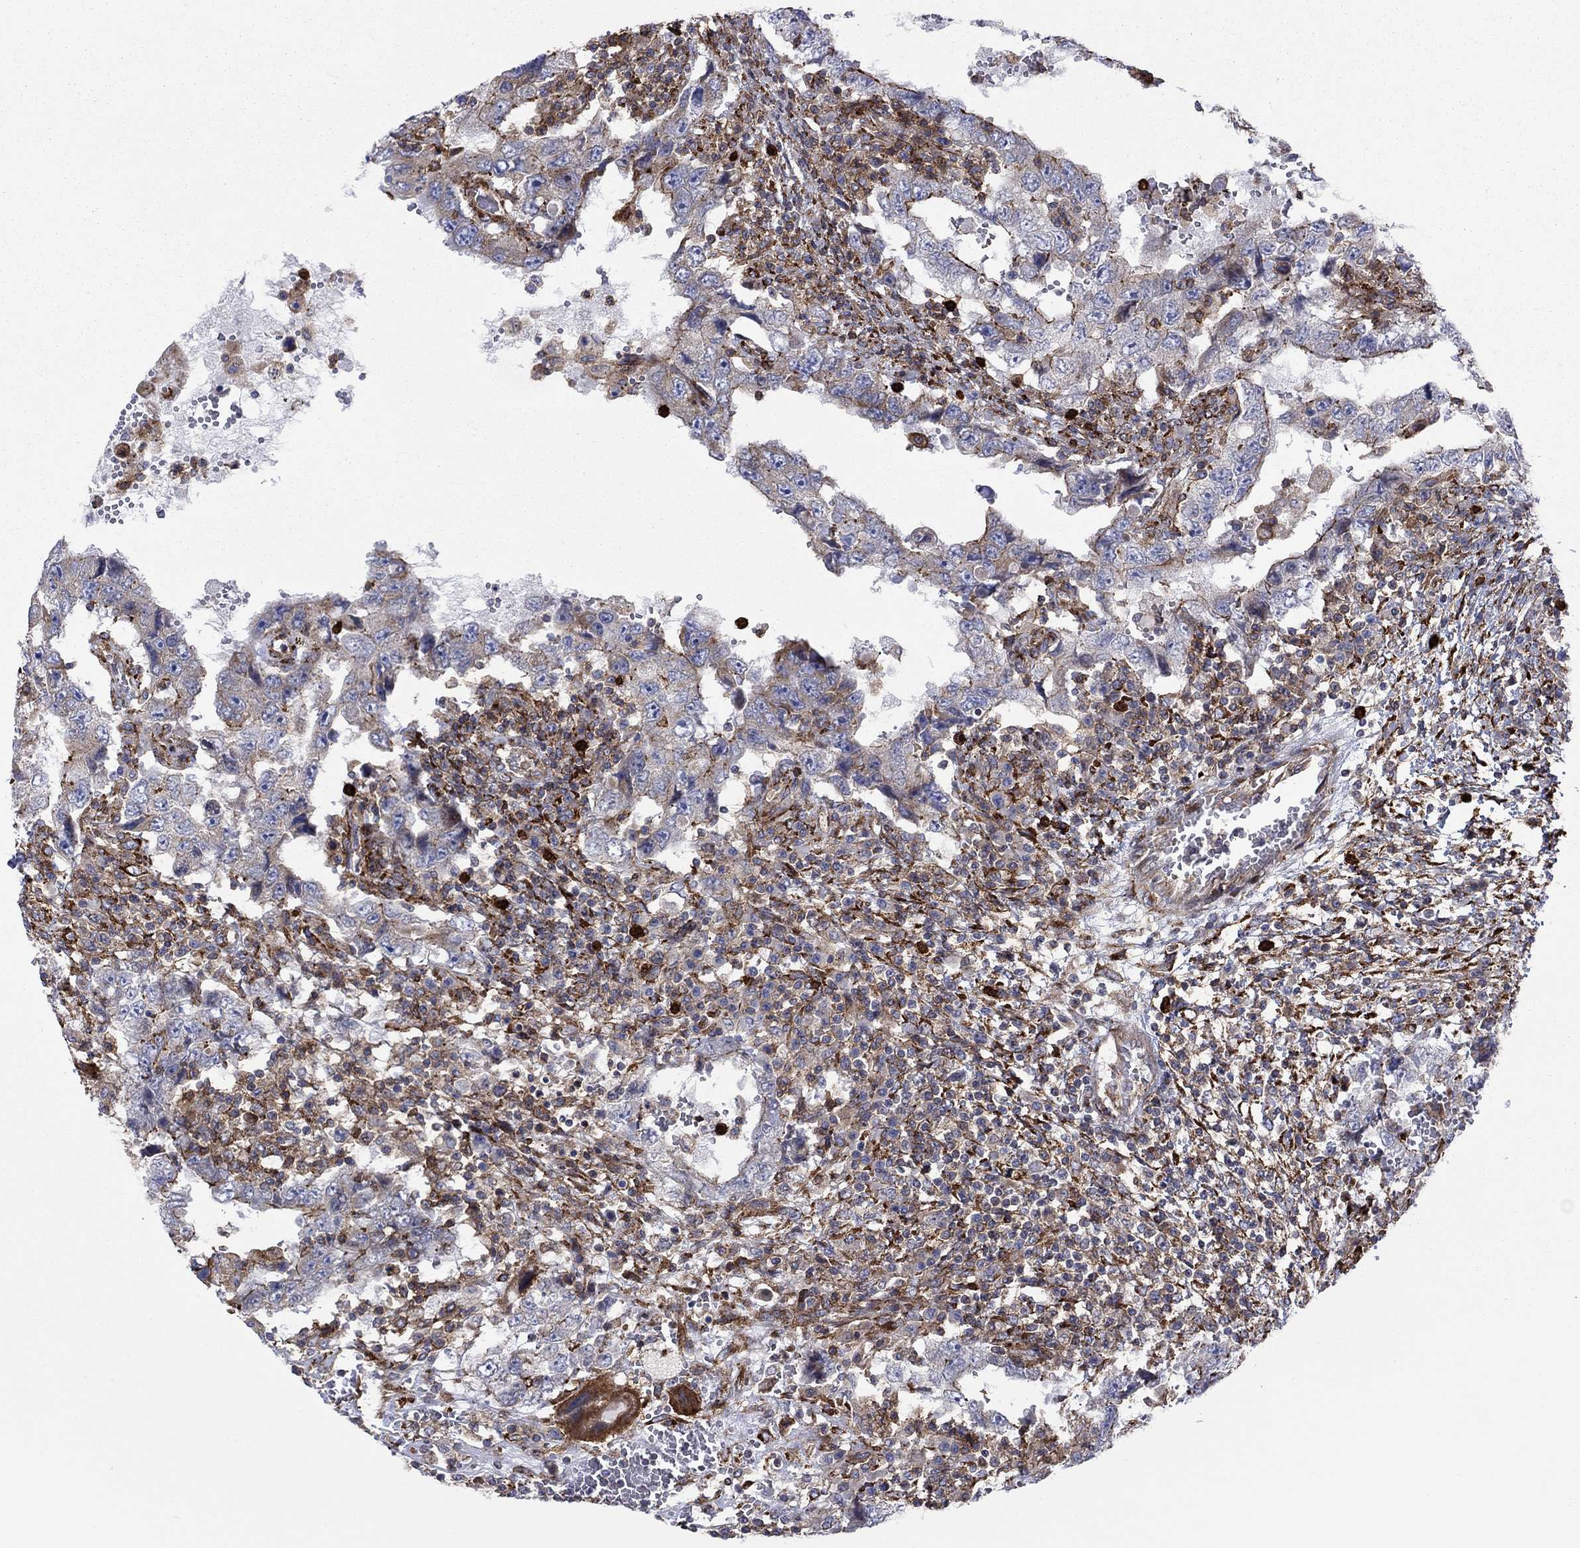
{"staining": {"intensity": "strong", "quantity": "<25%", "location": "cytoplasmic/membranous"}, "tissue": "testis cancer", "cell_type": "Tumor cells", "image_type": "cancer", "snomed": [{"axis": "morphology", "description": "Carcinoma, Embryonal, NOS"}, {"axis": "topography", "description": "Testis"}], "caption": "Strong cytoplasmic/membranous protein staining is present in approximately <25% of tumor cells in embryonal carcinoma (testis).", "gene": "PAG1", "patient": {"sex": "male", "age": 26}}